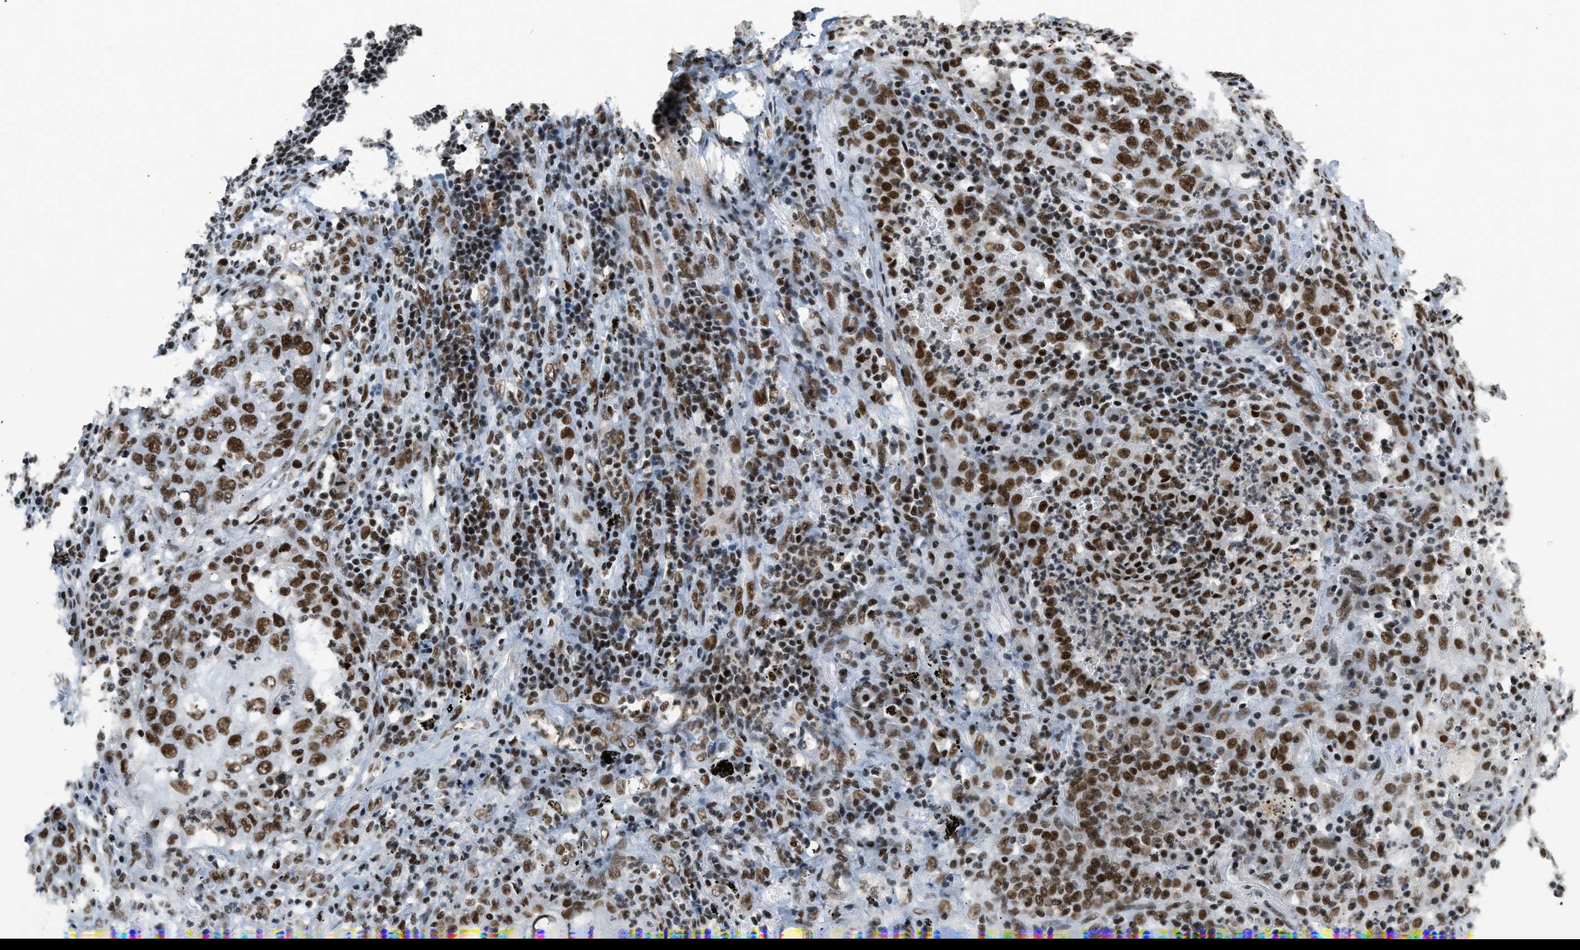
{"staining": {"intensity": "strong", "quantity": ">75%", "location": "nuclear"}, "tissue": "lung cancer", "cell_type": "Tumor cells", "image_type": "cancer", "snomed": [{"axis": "morphology", "description": "Squamous cell carcinoma, NOS"}, {"axis": "topography", "description": "Lung"}], "caption": "IHC (DAB (3,3'-diaminobenzidine)) staining of lung cancer (squamous cell carcinoma) exhibits strong nuclear protein expression in approximately >75% of tumor cells.", "gene": "SMARCB1", "patient": {"sex": "female", "age": 63}}